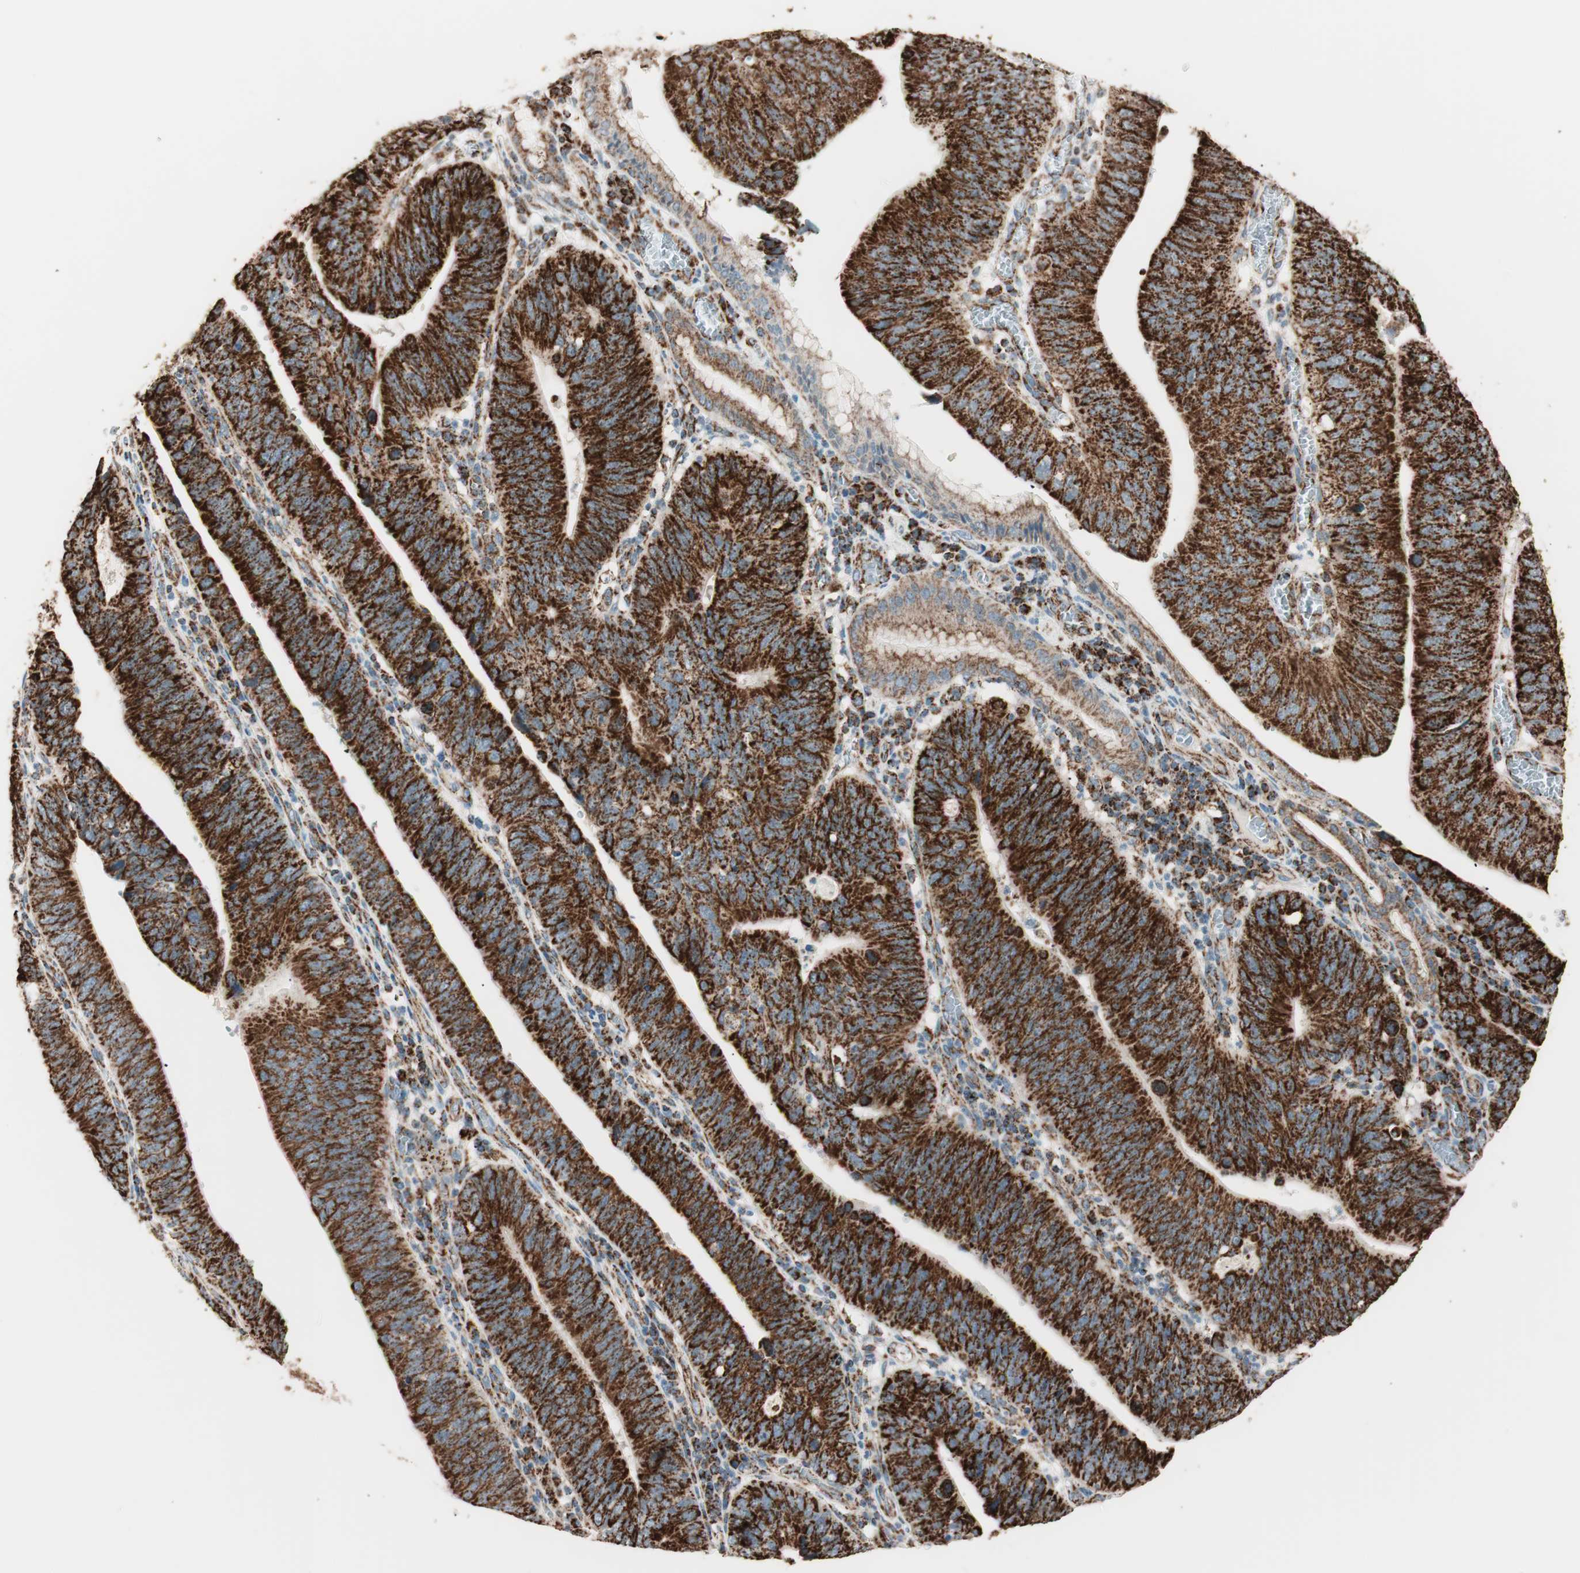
{"staining": {"intensity": "strong", "quantity": ">75%", "location": "cytoplasmic/membranous"}, "tissue": "stomach cancer", "cell_type": "Tumor cells", "image_type": "cancer", "snomed": [{"axis": "morphology", "description": "Adenocarcinoma, NOS"}, {"axis": "topography", "description": "Stomach"}], "caption": "Human adenocarcinoma (stomach) stained with a brown dye shows strong cytoplasmic/membranous positive expression in about >75% of tumor cells.", "gene": "TOMM22", "patient": {"sex": "male", "age": 59}}